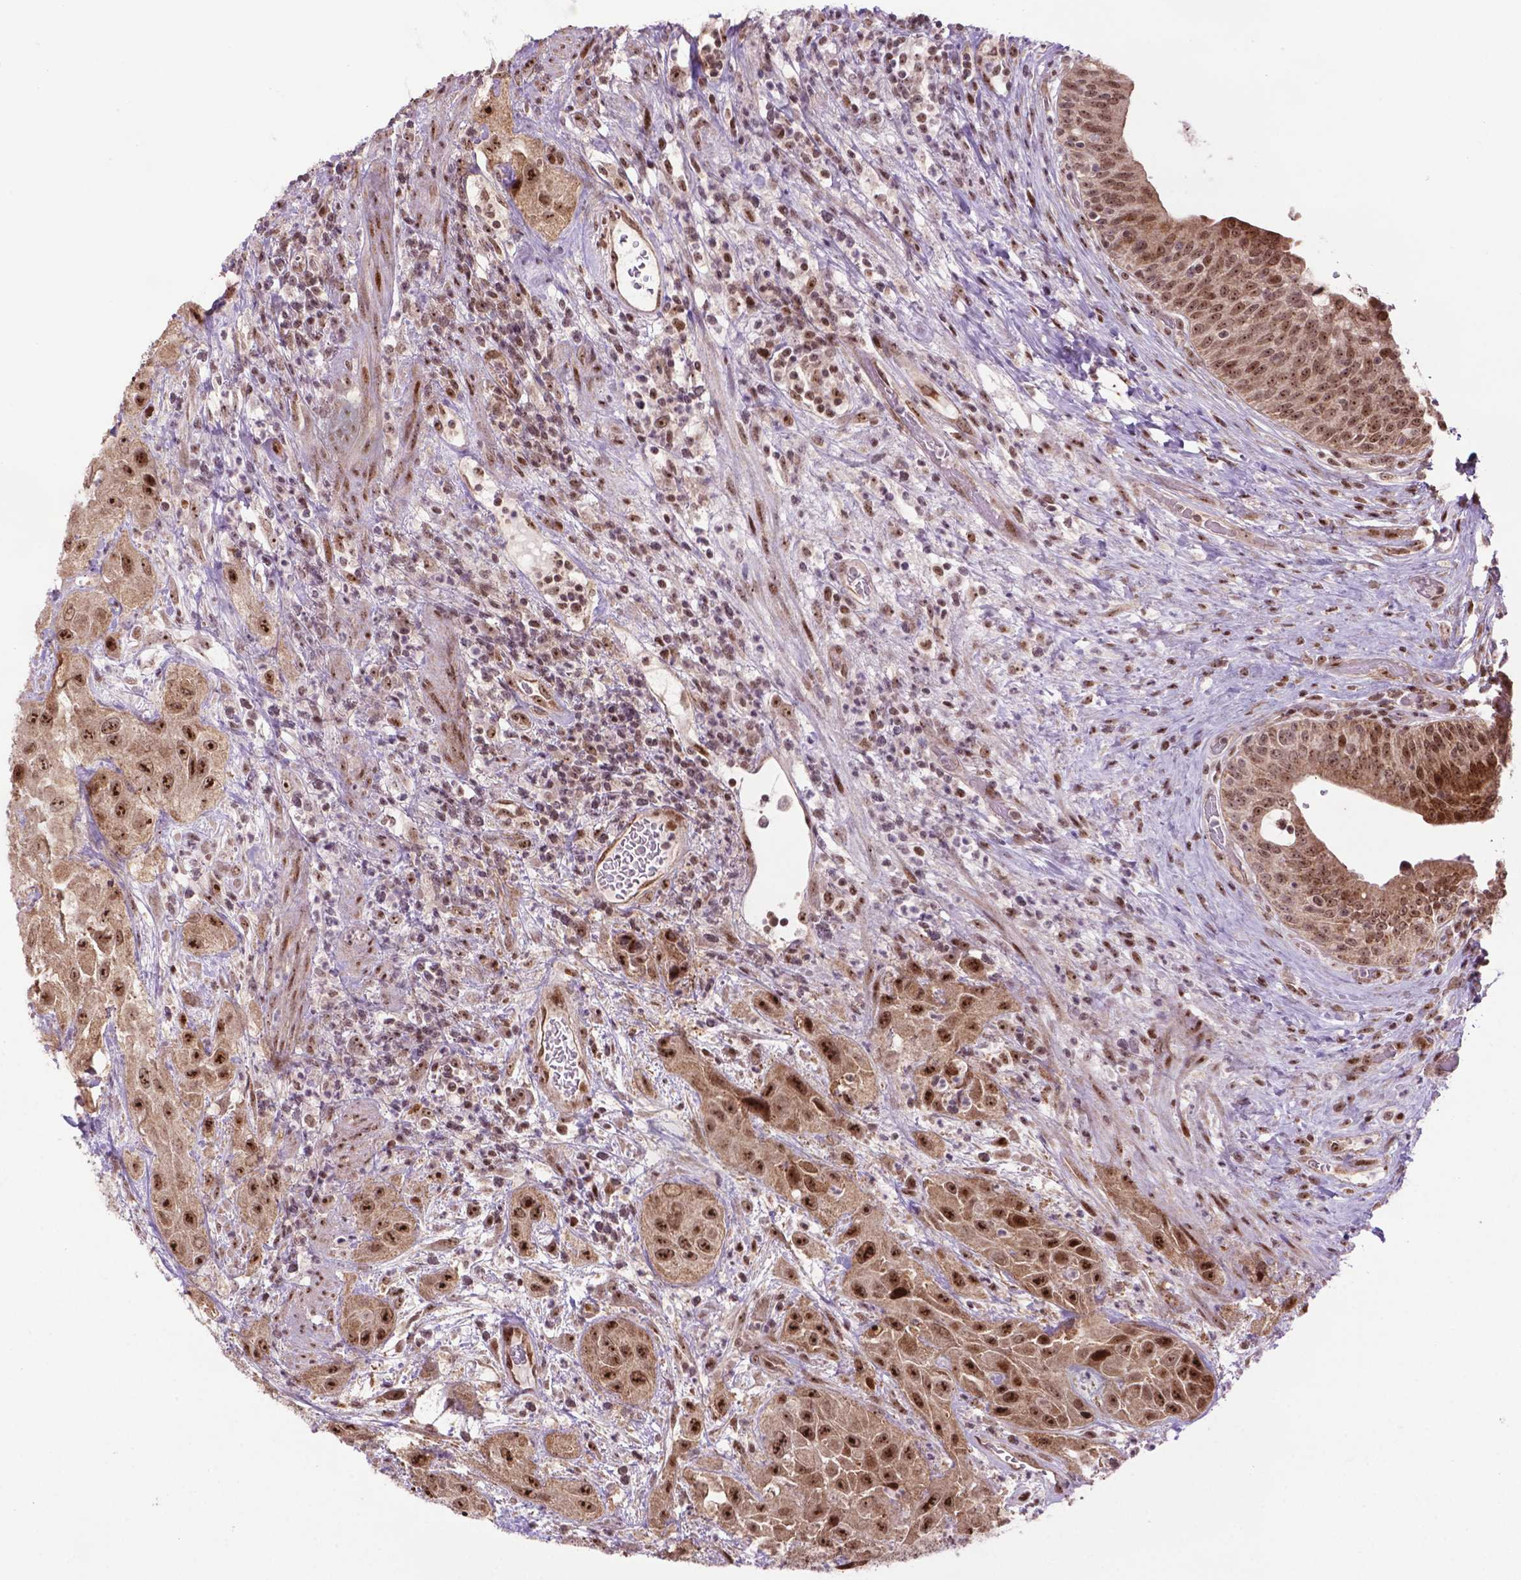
{"staining": {"intensity": "strong", "quantity": ">75%", "location": "nuclear"}, "tissue": "urothelial cancer", "cell_type": "Tumor cells", "image_type": "cancer", "snomed": [{"axis": "morphology", "description": "Urothelial carcinoma, High grade"}, {"axis": "topography", "description": "Urinary bladder"}], "caption": "A high amount of strong nuclear positivity is present in about >75% of tumor cells in urothelial carcinoma (high-grade) tissue.", "gene": "CSNK2A1", "patient": {"sex": "male", "age": 79}}